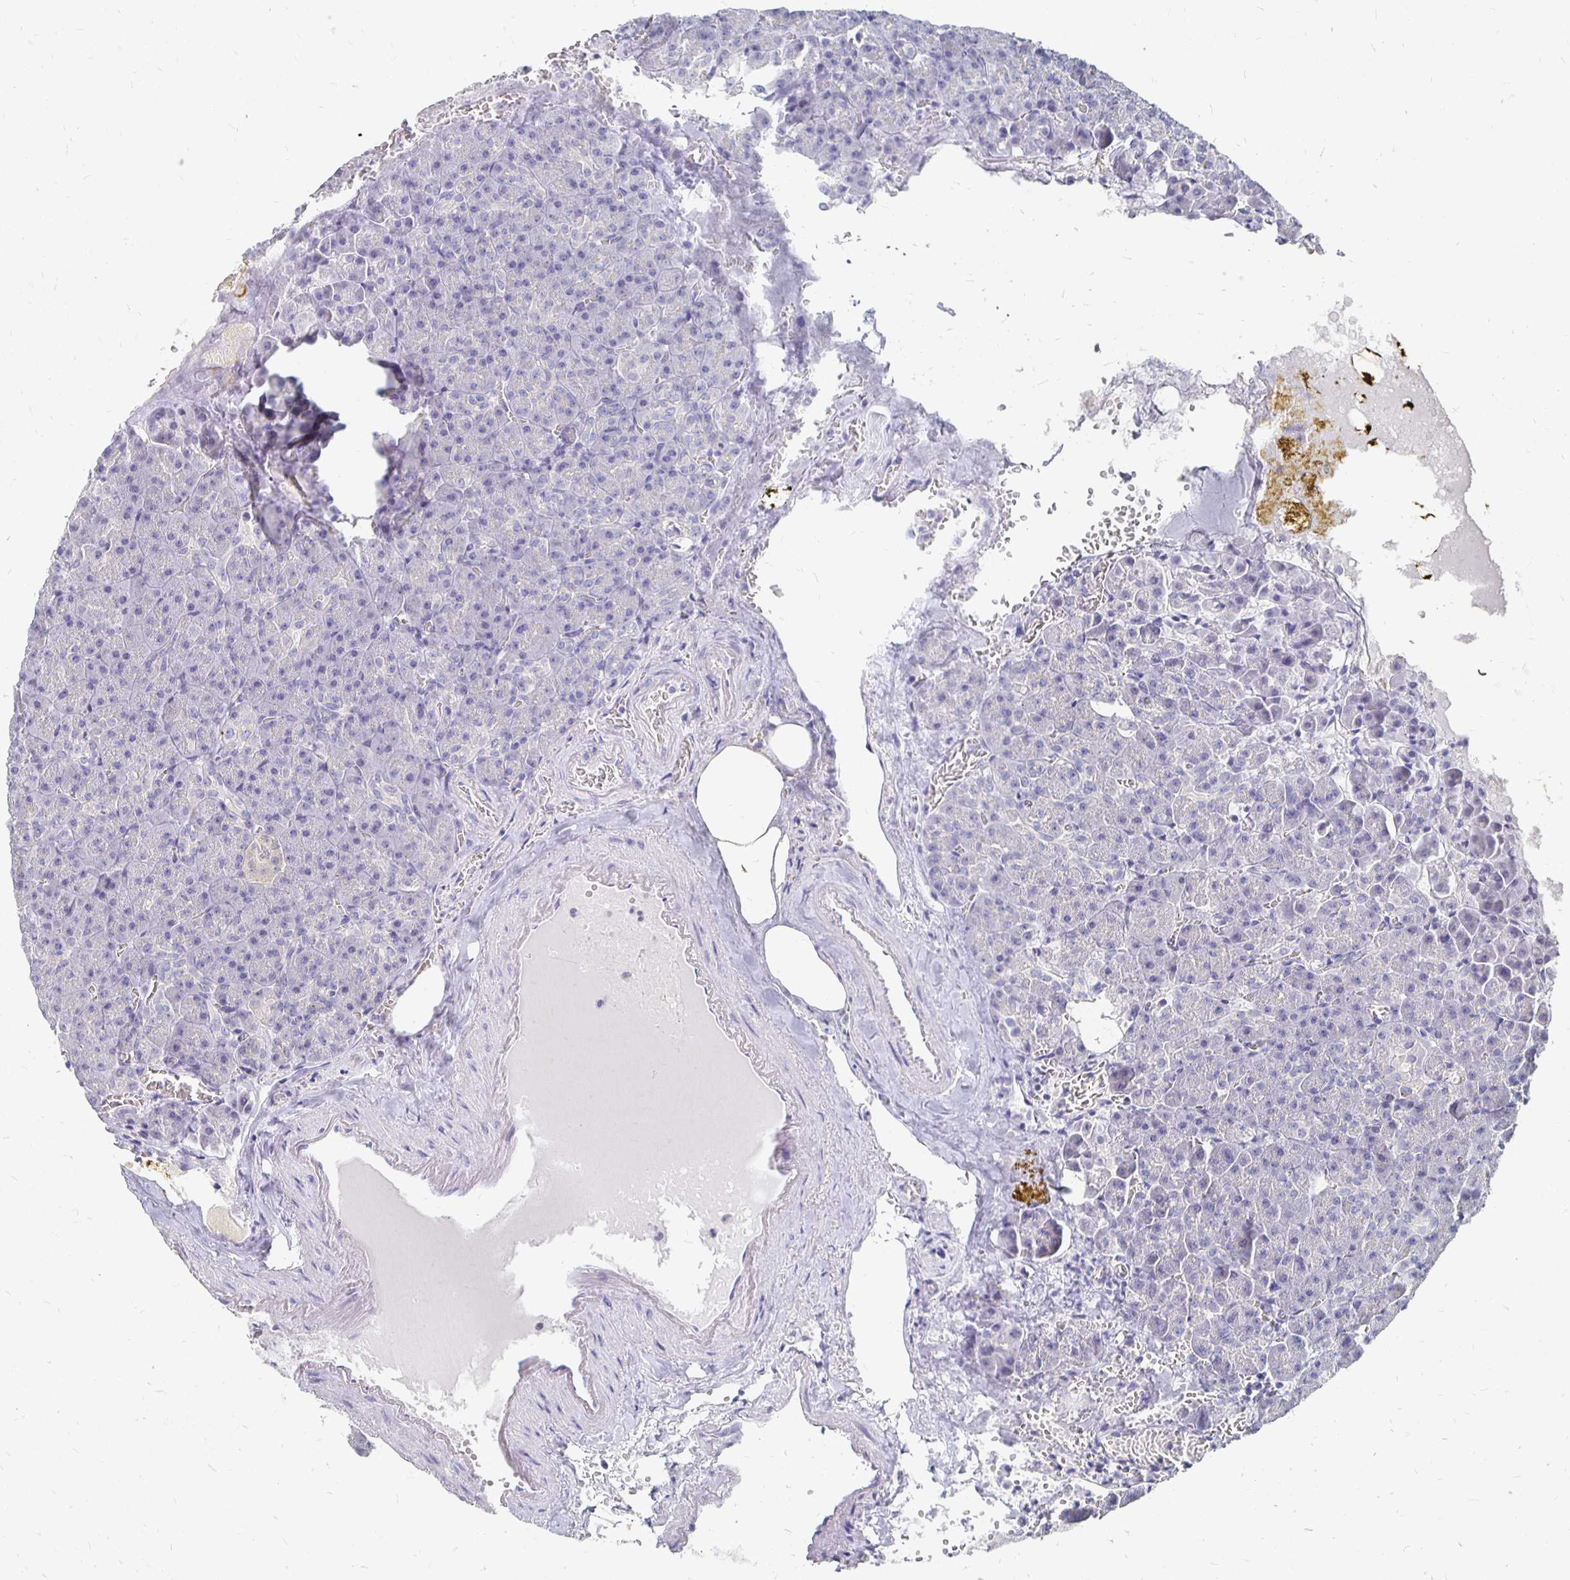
{"staining": {"intensity": "negative", "quantity": "none", "location": "none"}, "tissue": "pancreas", "cell_type": "Exocrine glandular cells", "image_type": "normal", "snomed": [{"axis": "morphology", "description": "Normal tissue, NOS"}, {"axis": "topography", "description": "Pancreas"}], "caption": "An immunohistochemistry photomicrograph of benign pancreas is shown. There is no staining in exocrine glandular cells of pancreas. (Immunohistochemistry, brightfield microscopy, high magnification).", "gene": "FKRP", "patient": {"sex": "female", "age": 74}}